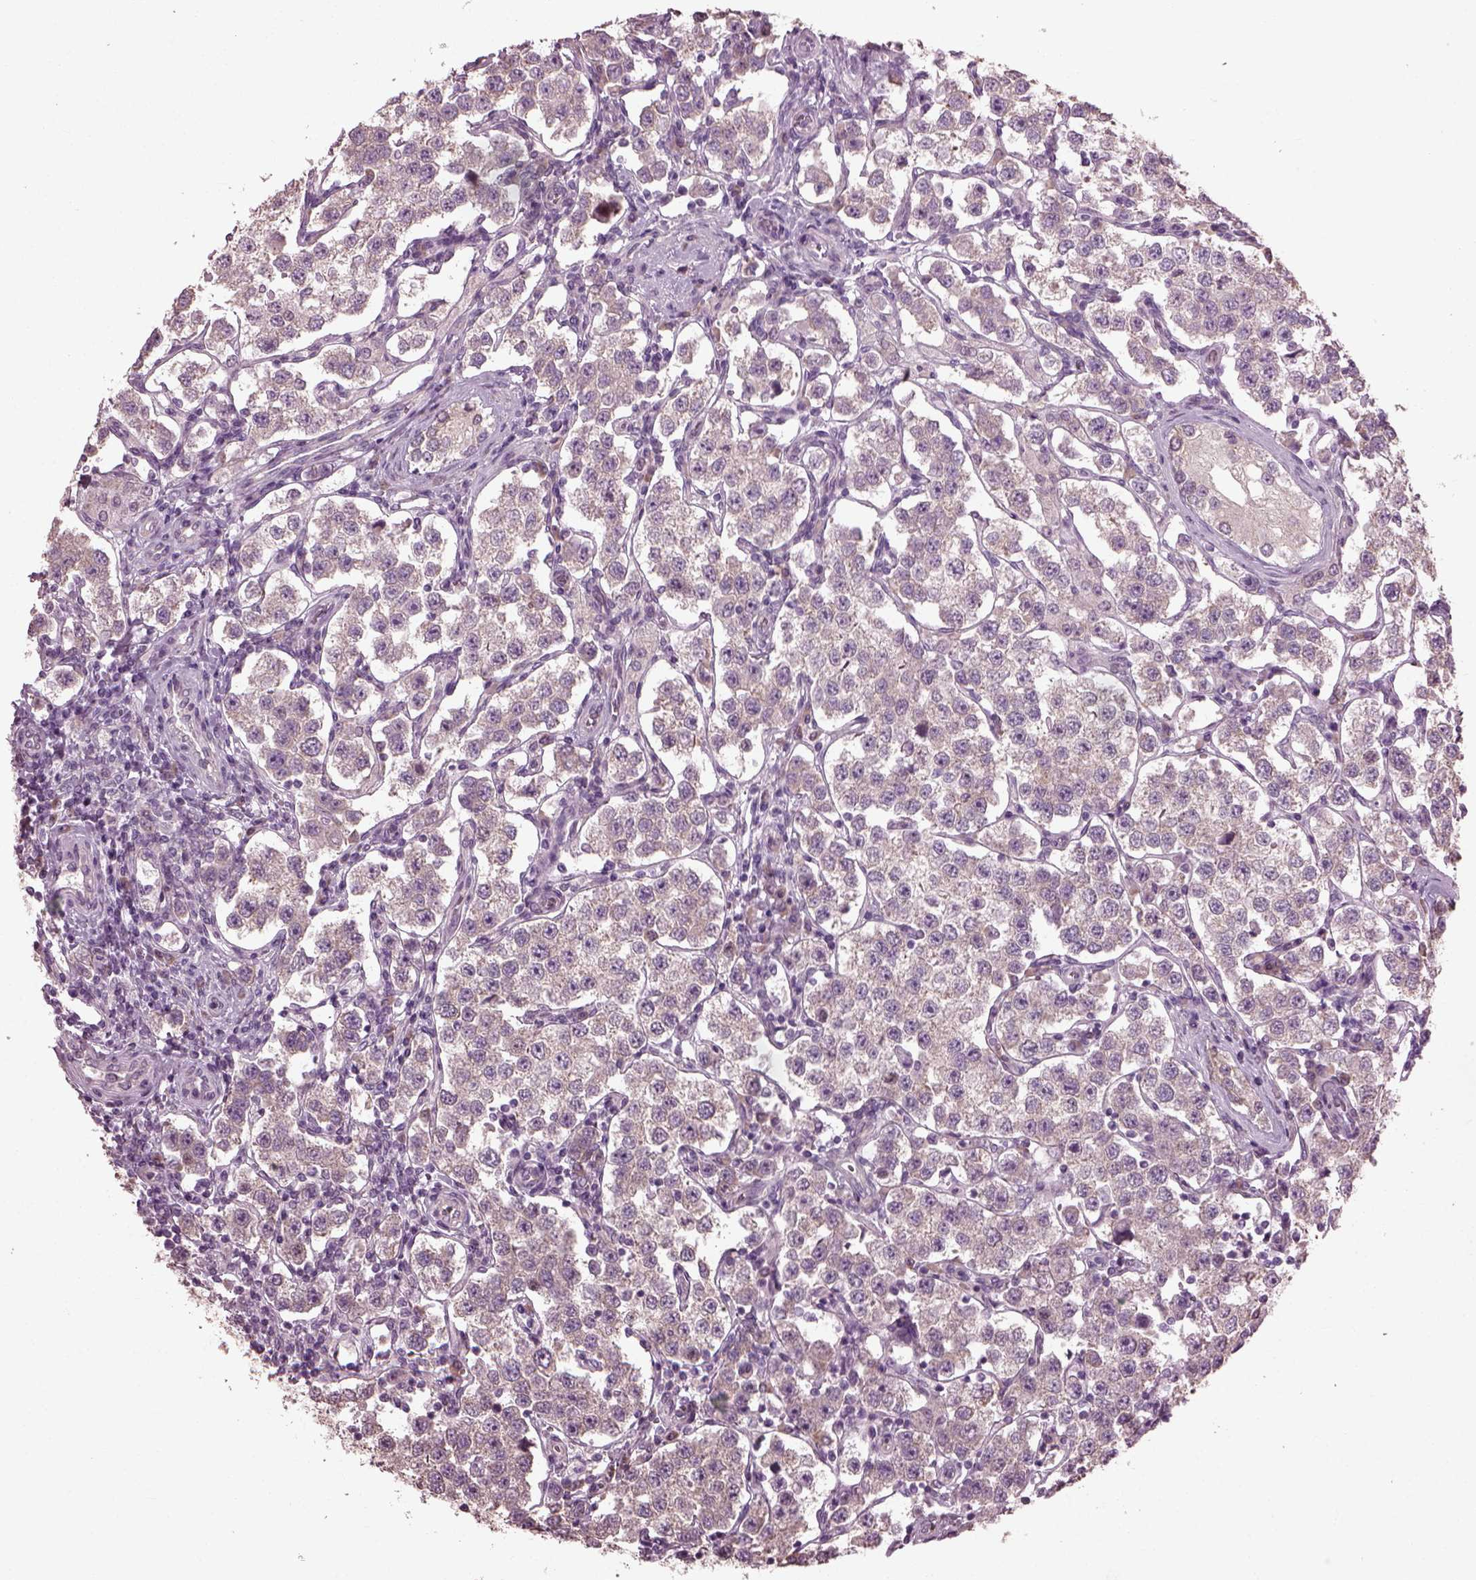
{"staining": {"intensity": "negative", "quantity": "none", "location": "none"}, "tissue": "testis cancer", "cell_type": "Tumor cells", "image_type": "cancer", "snomed": [{"axis": "morphology", "description": "Seminoma, NOS"}, {"axis": "topography", "description": "Testis"}], "caption": "DAB immunohistochemical staining of seminoma (testis) reveals no significant positivity in tumor cells. The staining was performed using DAB (3,3'-diaminobenzidine) to visualize the protein expression in brown, while the nuclei were stained in blue with hematoxylin (Magnification: 20x).", "gene": "CABP5", "patient": {"sex": "male", "age": 37}}